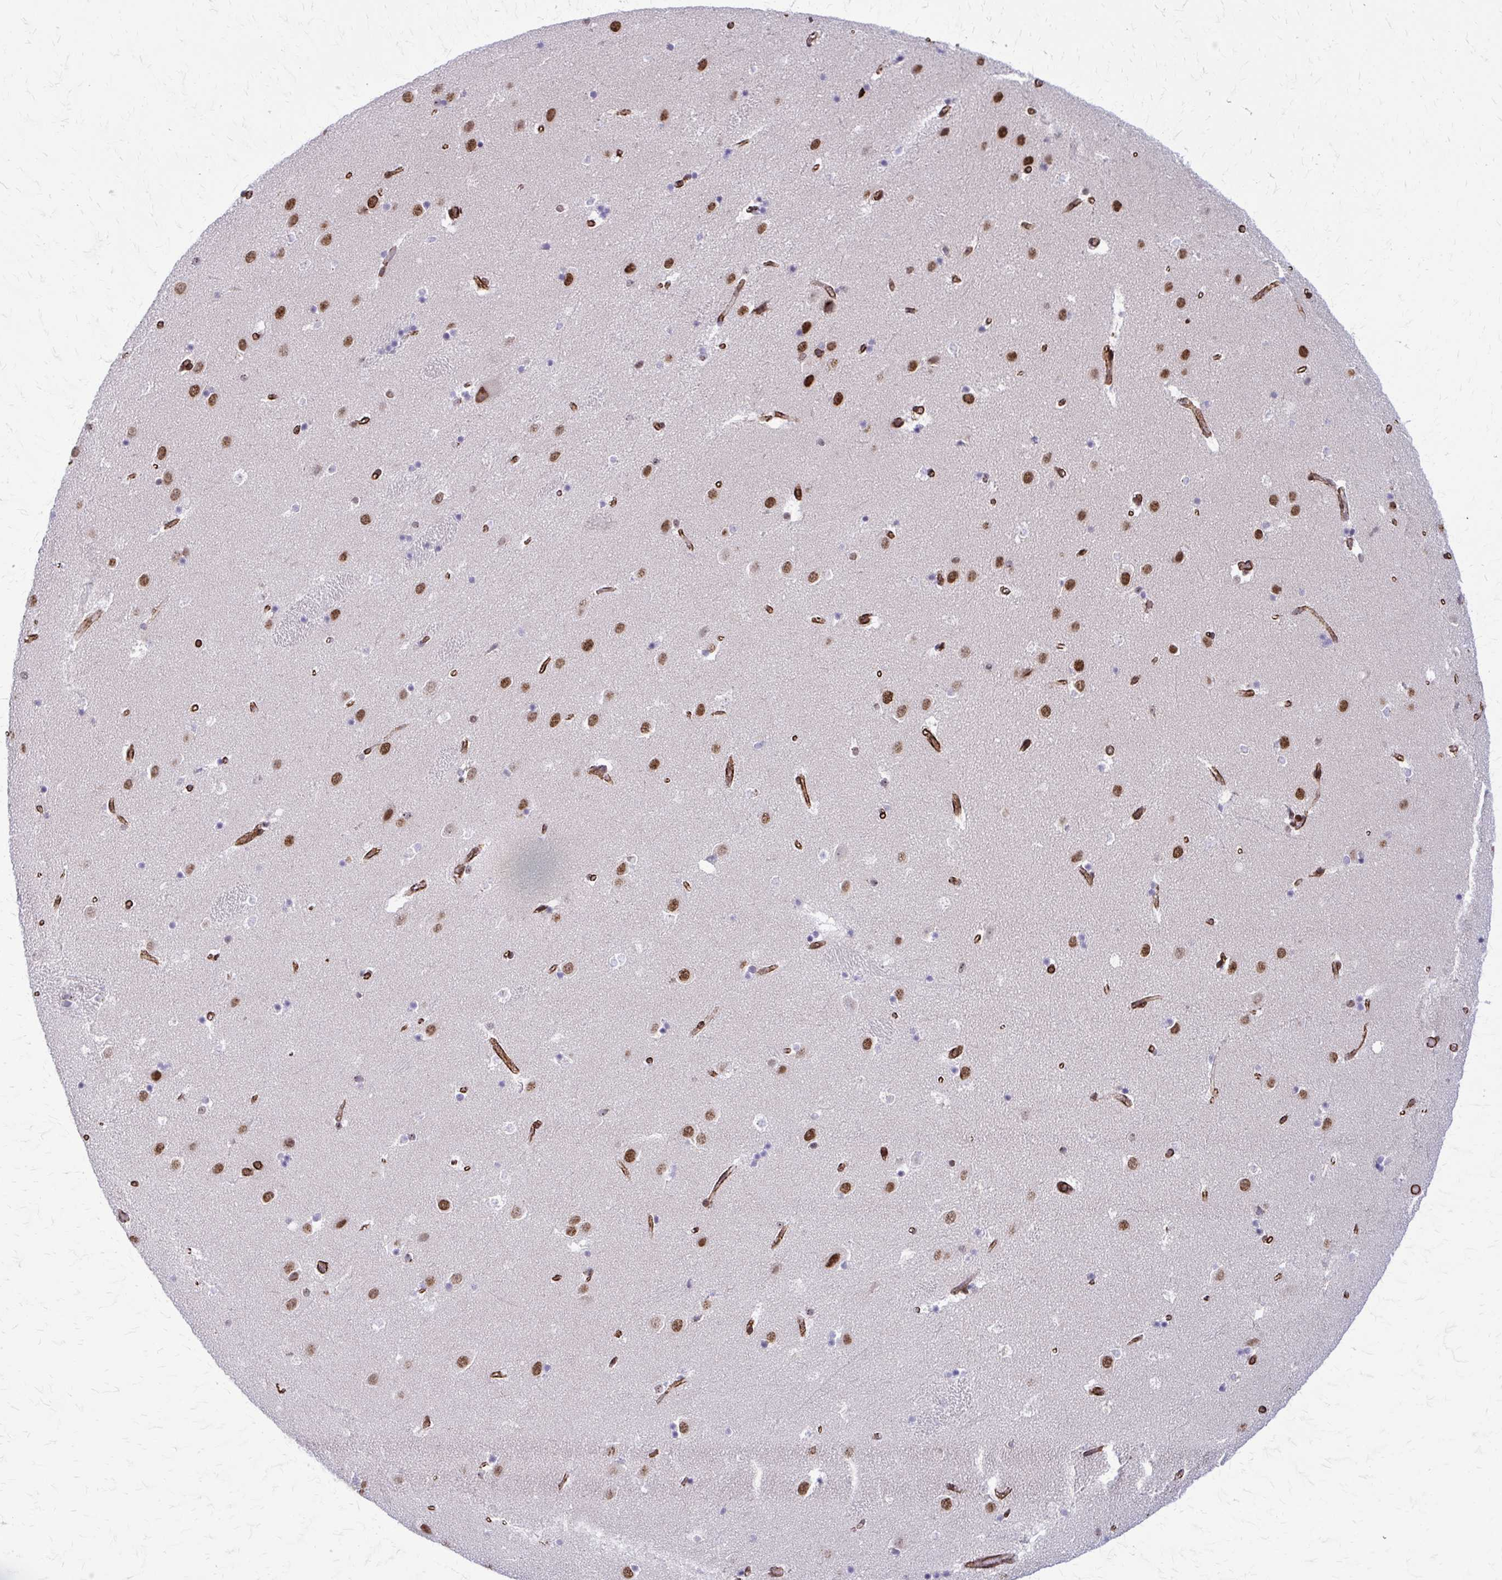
{"staining": {"intensity": "moderate", "quantity": "<25%", "location": "nuclear"}, "tissue": "caudate", "cell_type": "Glial cells", "image_type": "normal", "snomed": [{"axis": "morphology", "description": "Normal tissue, NOS"}, {"axis": "topography", "description": "Lateral ventricle wall"}], "caption": "A brown stain highlights moderate nuclear positivity of a protein in glial cells of normal caudate. The staining was performed using DAB (3,3'-diaminobenzidine) to visualize the protein expression in brown, while the nuclei were stained in blue with hematoxylin (Magnification: 20x).", "gene": "NRBF2", "patient": {"sex": "male", "age": 37}}